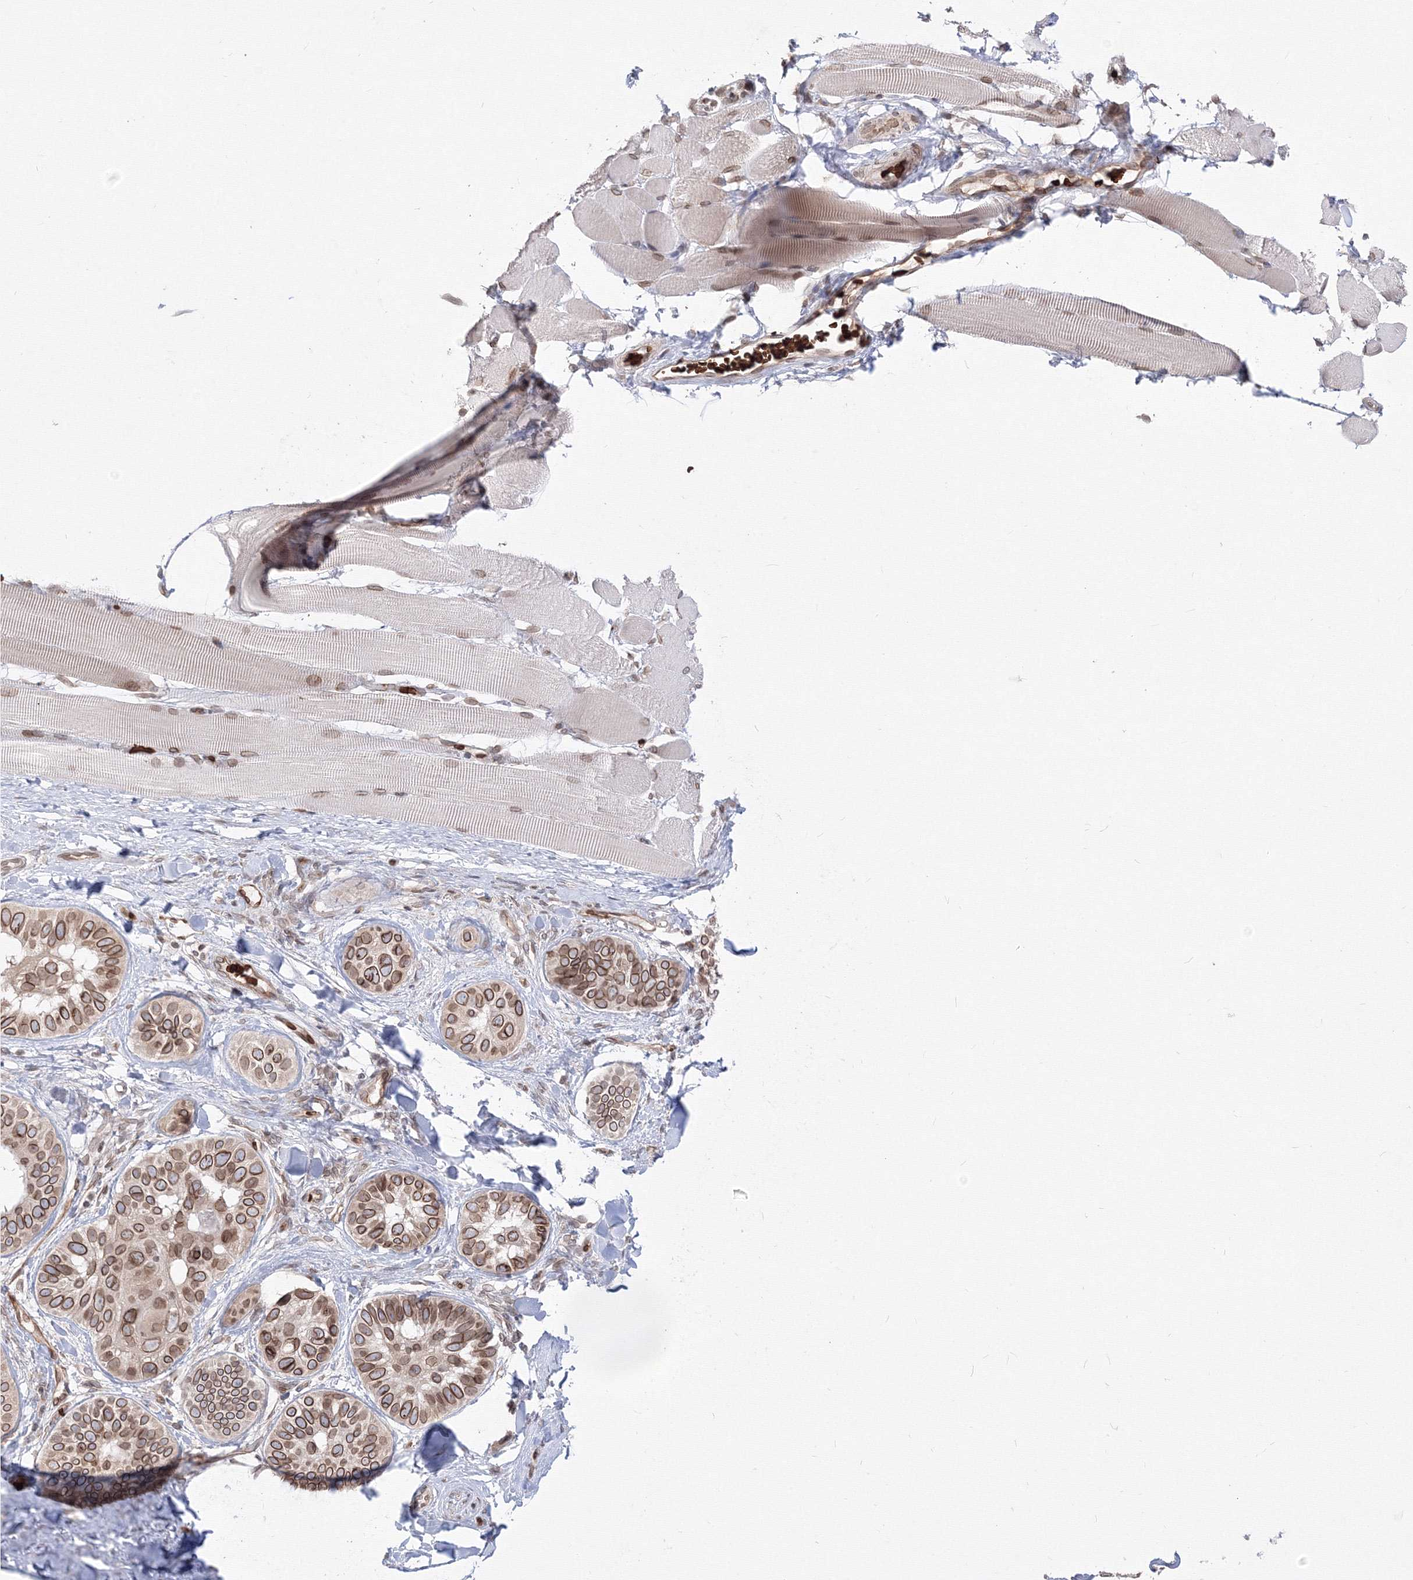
{"staining": {"intensity": "moderate", "quantity": ">75%", "location": "cytoplasmic/membranous,nuclear"}, "tissue": "skin cancer", "cell_type": "Tumor cells", "image_type": "cancer", "snomed": [{"axis": "morphology", "description": "Basal cell carcinoma"}, {"axis": "topography", "description": "Skin"}], "caption": "About >75% of tumor cells in human basal cell carcinoma (skin) reveal moderate cytoplasmic/membranous and nuclear protein positivity as visualized by brown immunohistochemical staining.", "gene": "DNAJB2", "patient": {"sex": "male", "age": 62}}